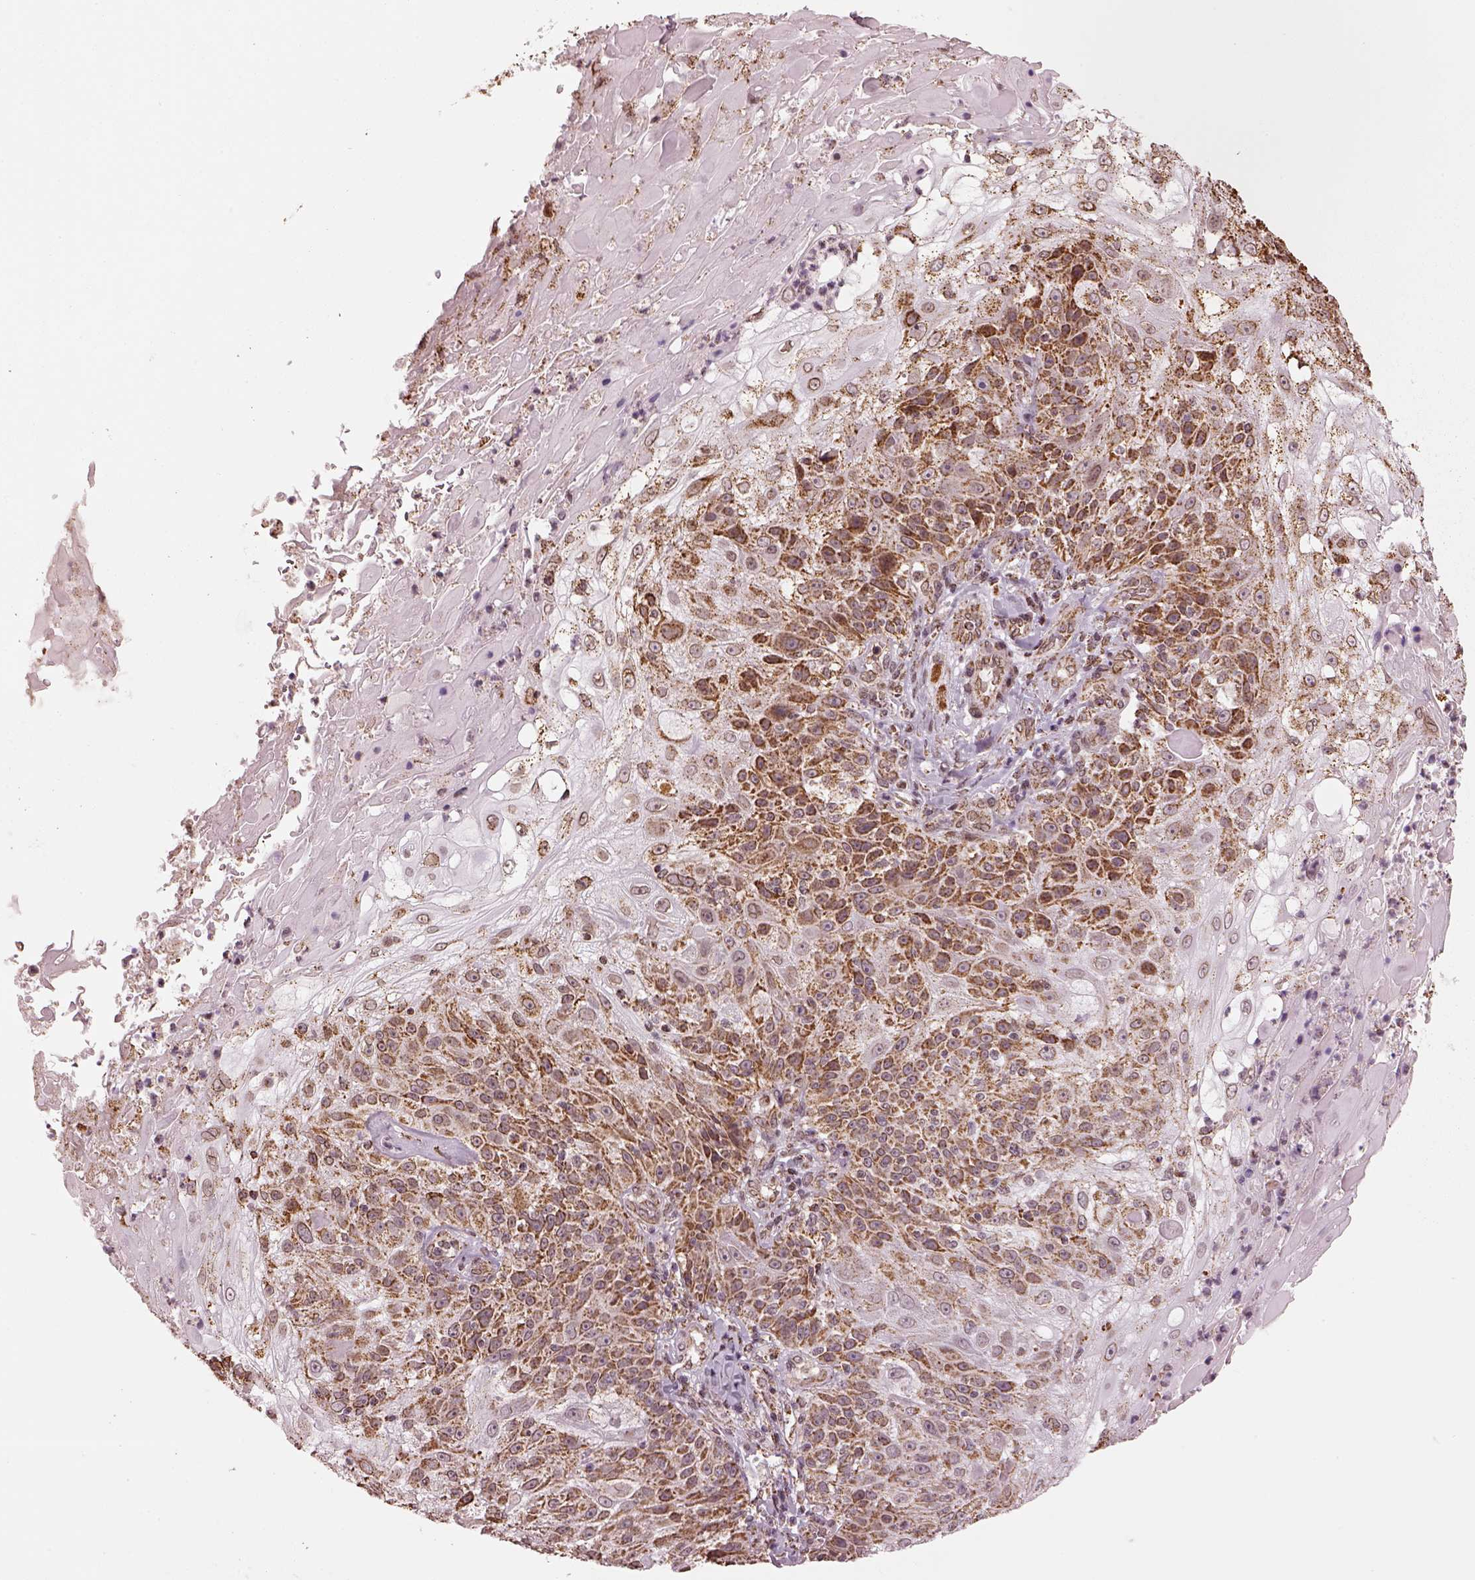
{"staining": {"intensity": "strong", "quantity": ">75%", "location": "cytoplasmic/membranous"}, "tissue": "skin cancer", "cell_type": "Tumor cells", "image_type": "cancer", "snomed": [{"axis": "morphology", "description": "Normal tissue, NOS"}, {"axis": "morphology", "description": "Squamous cell carcinoma, NOS"}, {"axis": "topography", "description": "Skin"}], "caption": "The histopathology image exhibits staining of squamous cell carcinoma (skin), revealing strong cytoplasmic/membranous protein staining (brown color) within tumor cells.", "gene": "ACOT2", "patient": {"sex": "female", "age": 83}}